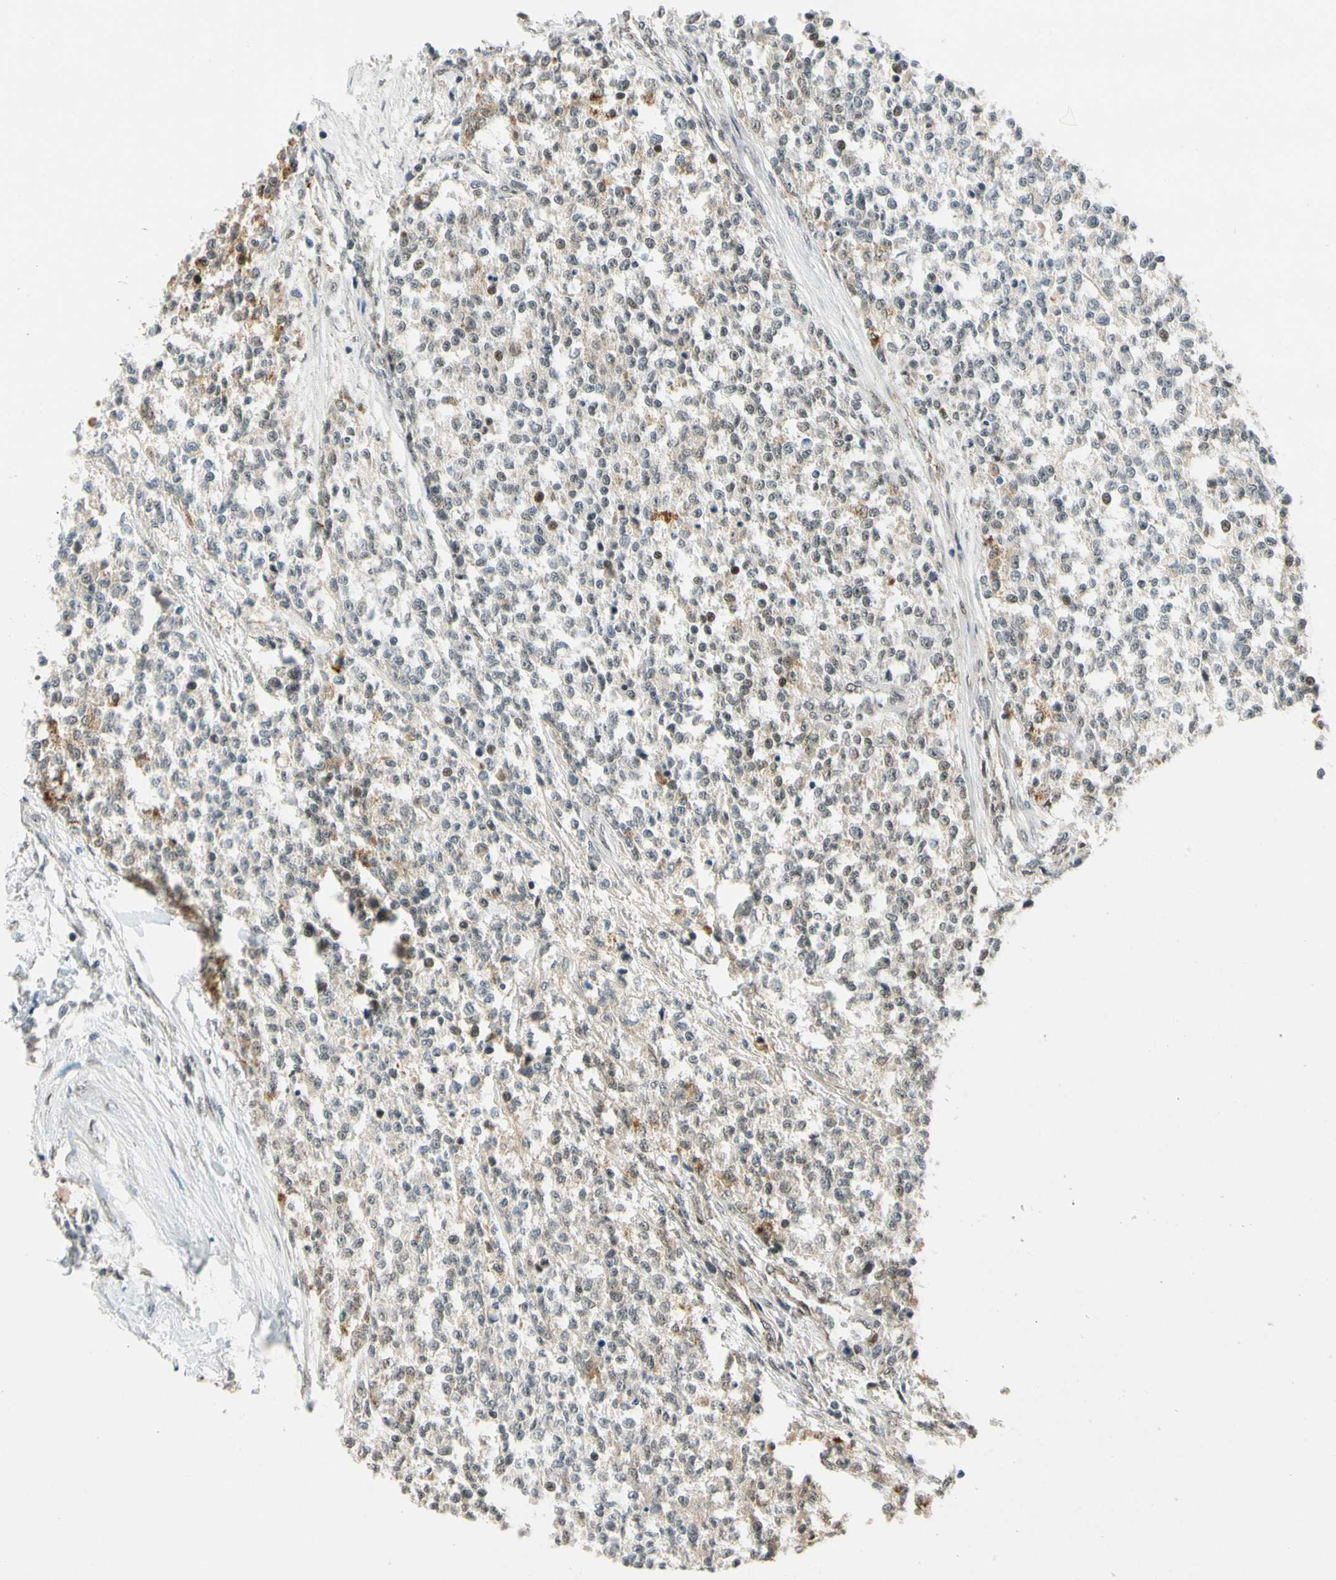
{"staining": {"intensity": "weak", "quantity": "25%-75%", "location": "cytoplasmic/membranous,nuclear"}, "tissue": "testis cancer", "cell_type": "Tumor cells", "image_type": "cancer", "snomed": [{"axis": "morphology", "description": "Seminoma, NOS"}, {"axis": "topography", "description": "Testis"}], "caption": "About 25%-75% of tumor cells in human testis seminoma demonstrate weak cytoplasmic/membranous and nuclear protein positivity as visualized by brown immunohistochemical staining.", "gene": "POGZ", "patient": {"sex": "male", "age": 59}}